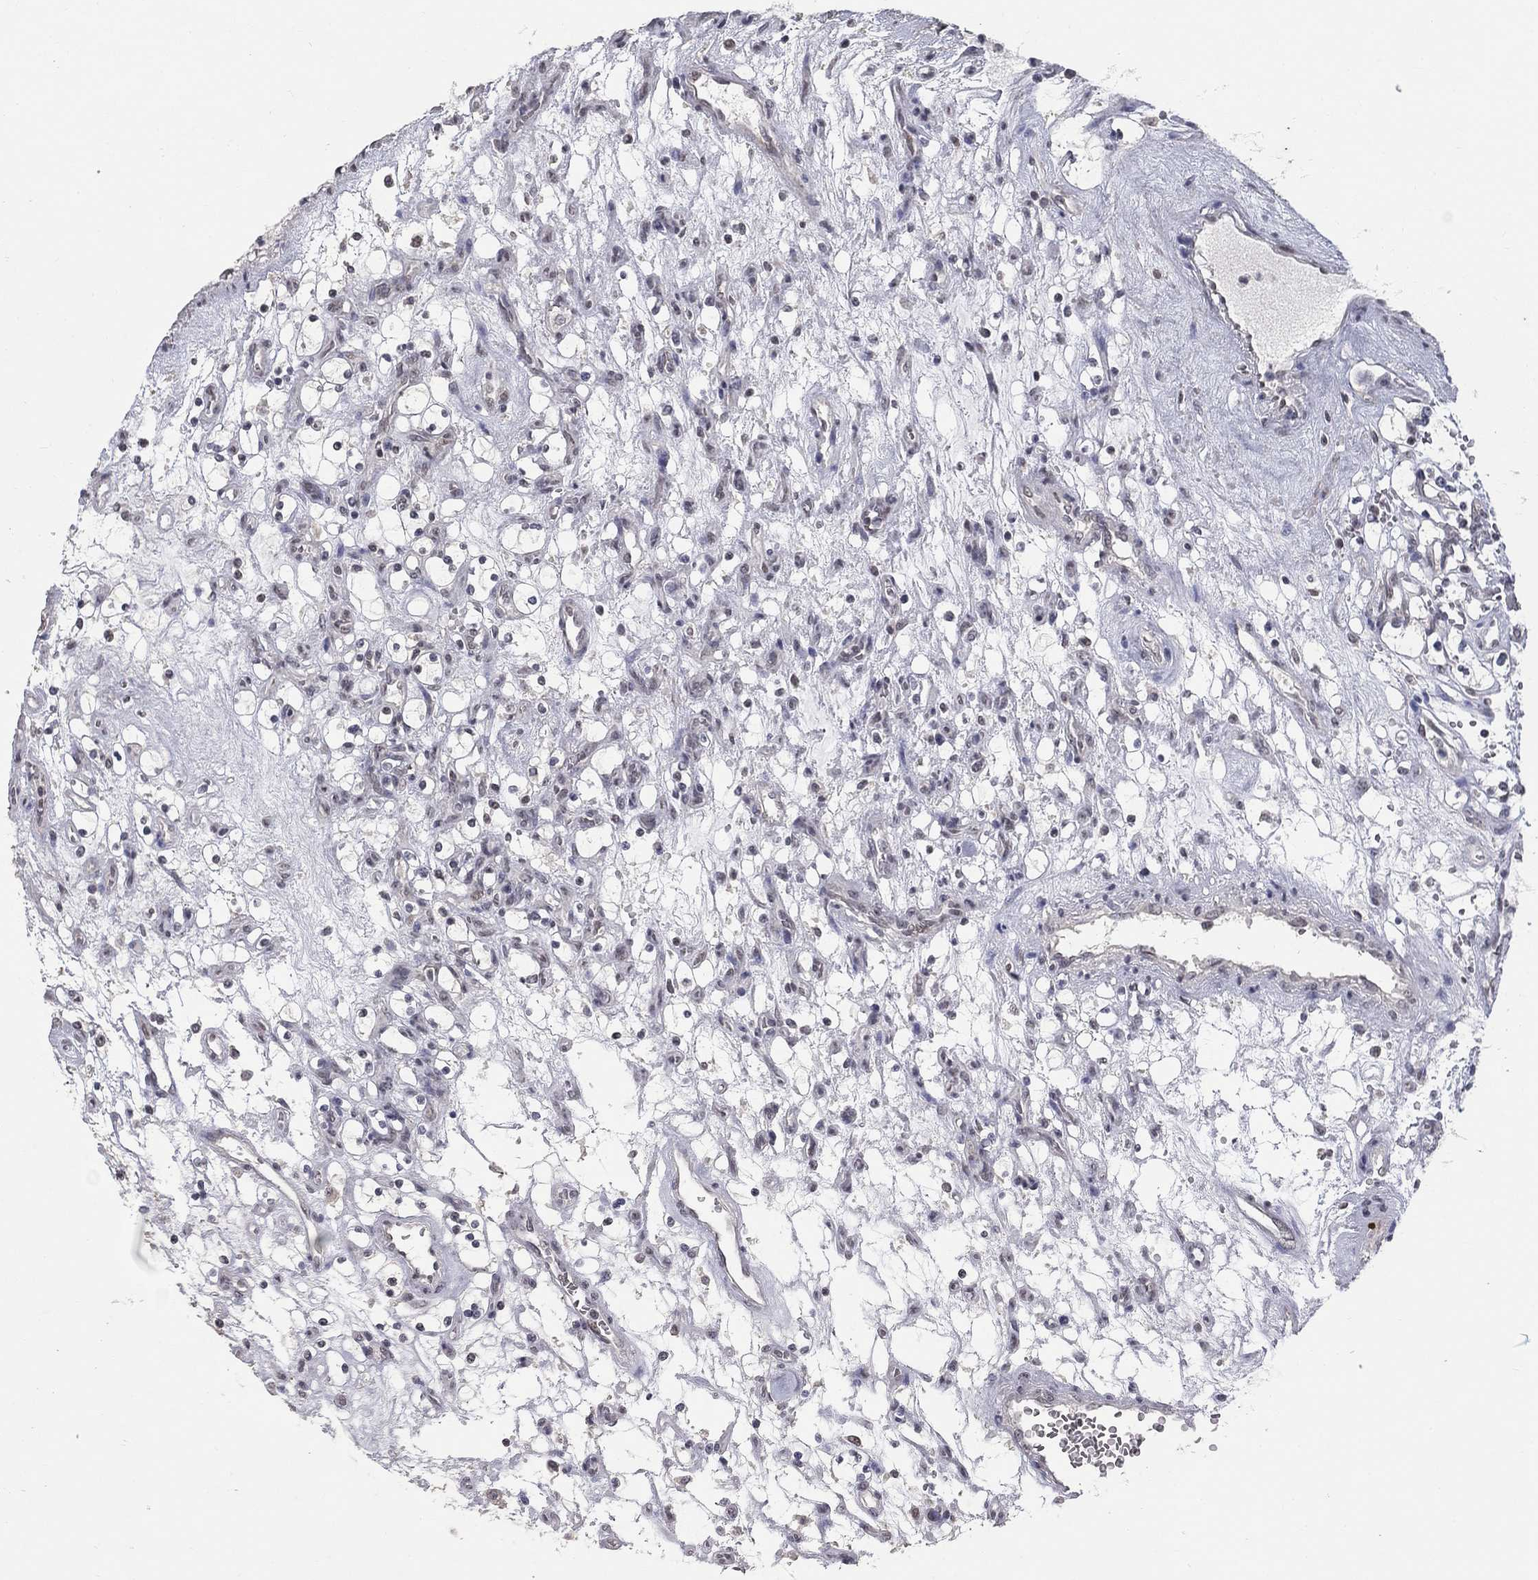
{"staining": {"intensity": "negative", "quantity": "none", "location": "none"}, "tissue": "renal cancer", "cell_type": "Tumor cells", "image_type": "cancer", "snomed": [{"axis": "morphology", "description": "Adenocarcinoma, NOS"}, {"axis": "topography", "description": "Kidney"}], "caption": "A high-resolution micrograph shows IHC staining of adenocarcinoma (renal), which reveals no significant positivity in tumor cells. The staining was performed using DAB to visualize the protein expression in brown, while the nuclei were stained in blue with hematoxylin (Magnification: 20x).", "gene": "SPATA33", "patient": {"sex": "female", "age": 69}}